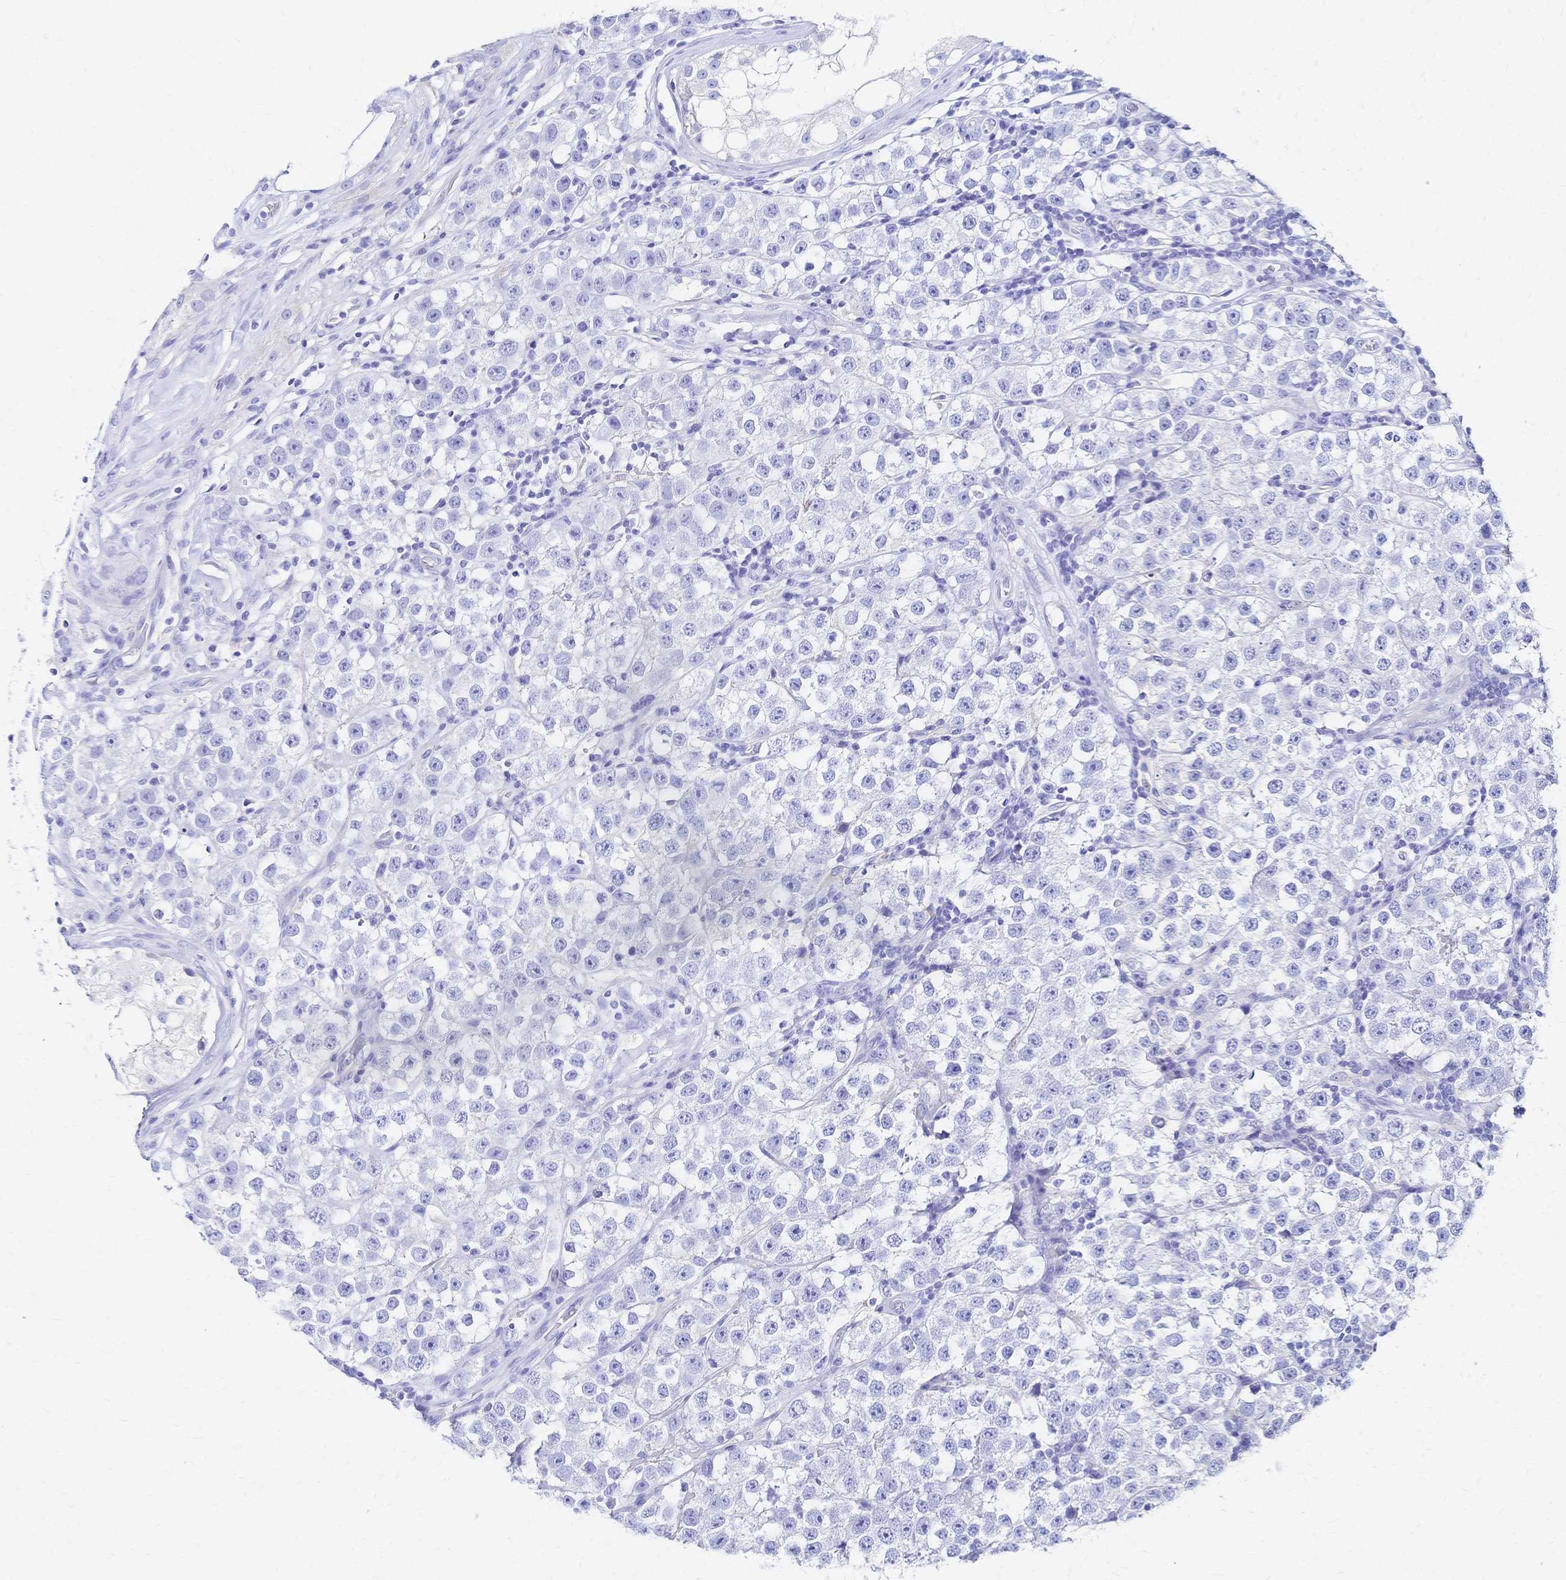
{"staining": {"intensity": "negative", "quantity": "none", "location": "none"}, "tissue": "testis cancer", "cell_type": "Tumor cells", "image_type": "cancer", "snomed": [{"axis": "morphology", "description": "Seminoma, NOS"}, {"axis": "topography", "description": "Testis"}], "caption": "Image shows no significant protein staining in tumor cells of testis cancer (seminoma). The staining was performed using DAB to visualize the protein expression in brown, while the nuclei were stained in blue with hematoxylin (Magnification: 20x).", "gene": "SLC5A1", "patient": {"sex": "male", "age": 34}}